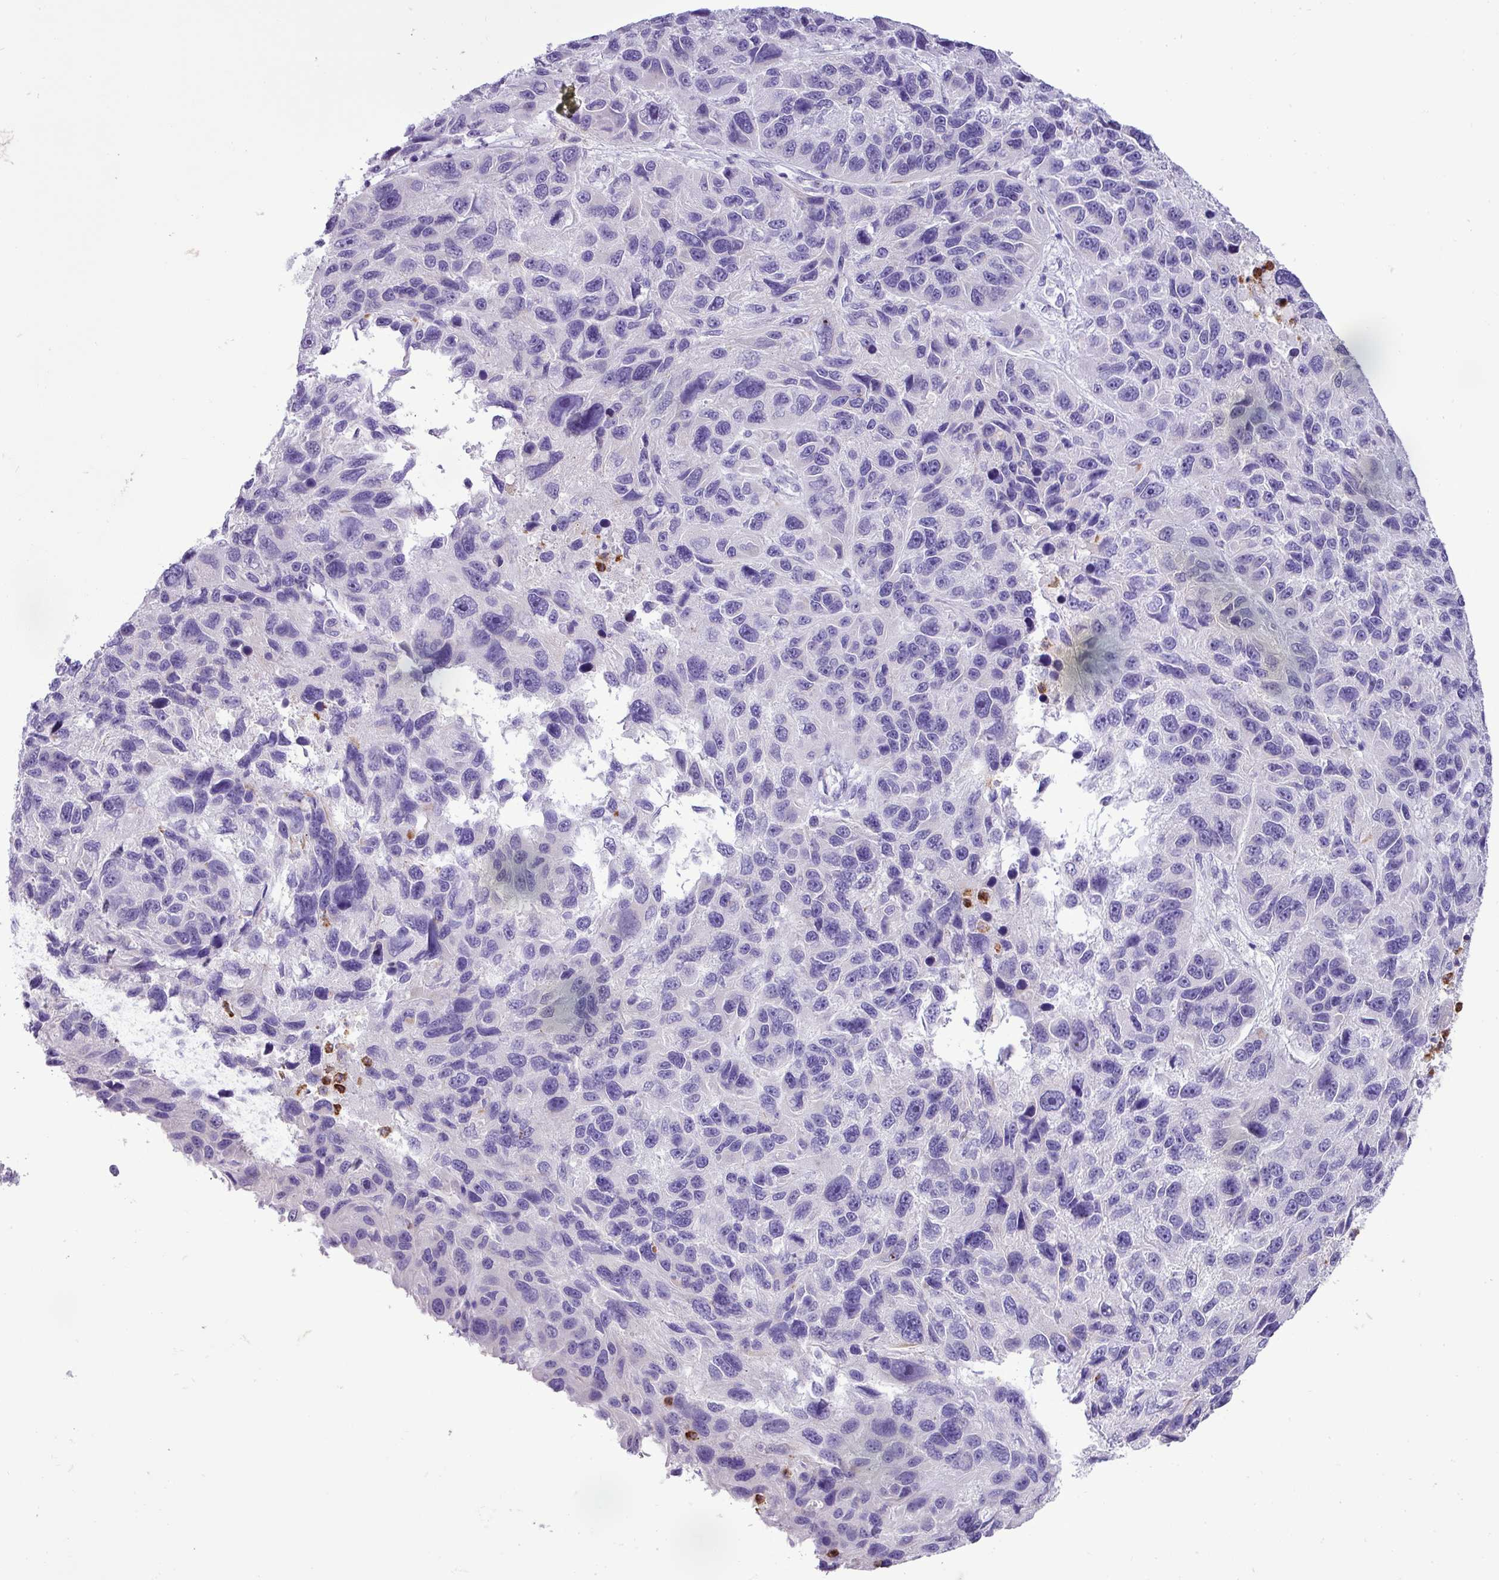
{"staining": {"intensity": "negative", "quantity": "none", "location": "none"}, "tissue": "melanoma", "cell_type": "Tumor cells", "image_type": "cancer", "snomed": [{"axis": "morphology", "description": "Malignant melanoma, NOS"}, {"axis": "topography", "description": "Skin"}], "caption": "High power microscopy photomicrograph of an immunohistochemistry (IHC) micrograph of melanoma, revealing no significant staining in tumor cells. (DAB IHC, high magnification).", "gene": "ZSCAN5A", "patient": {"sex": "male", "age": 53}}